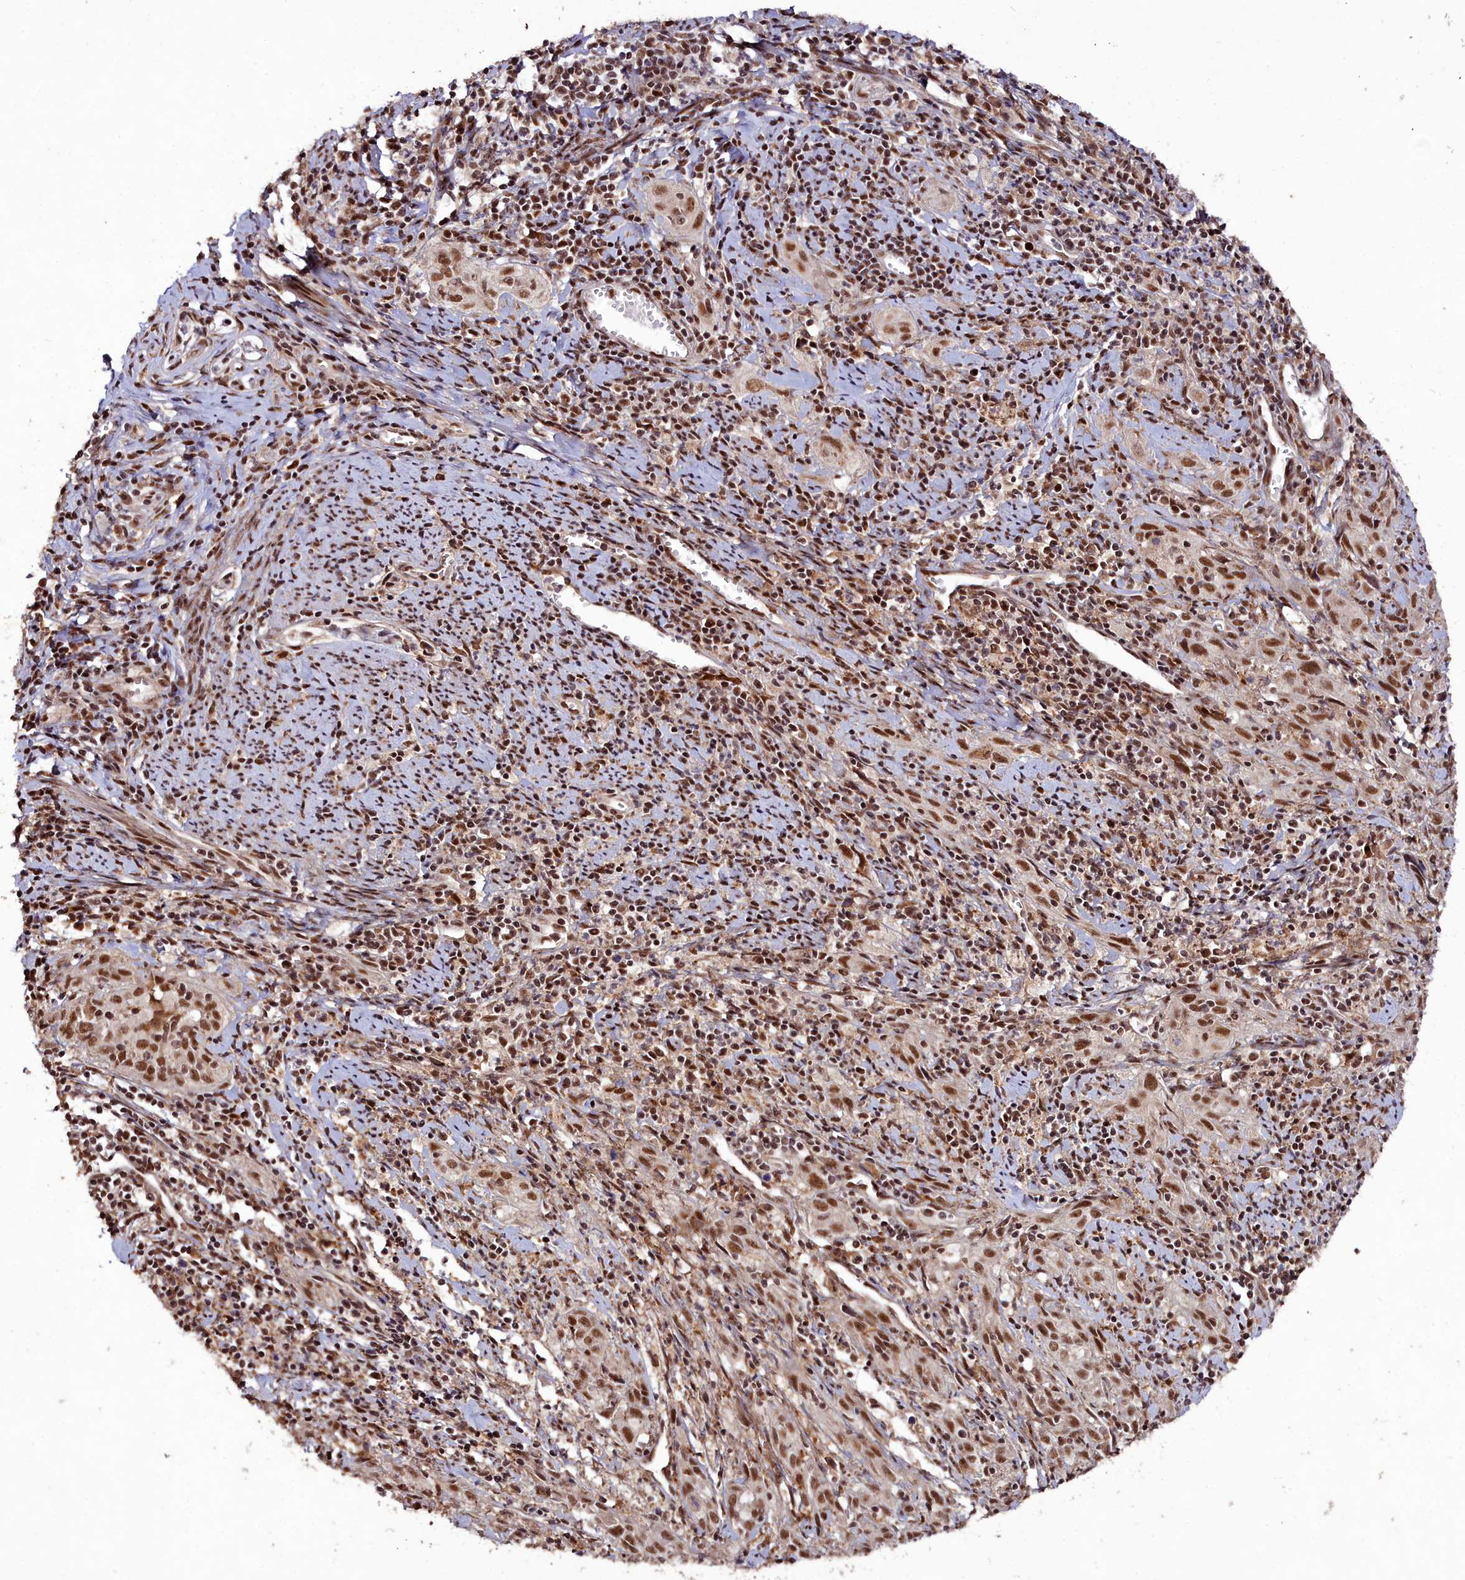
{"staining": {"intensity": "strong", "quantity": ">75%", "location": "nuclear"}, "tissue": "cervical cancer", "cell_type": "Tumor cells", "image_type": "cancer", "snomed": [{"axis": "morphology", "description": "Squamous cell carcinoma, NOS"}, {"axis": "topography", "description": "Cervix"}], "caption": "Cervical squamous cell carcinoma was stained to show a protein in brown. There is high levels of strong nuclear expression in about >75% of tumor cells. Using DAB (brown) and hematoxylin (blue) stains, captured at high magnification using brightfield microscopy.", "gene": "CXXC1", "patient": {"sex": "female", "age": 57}}